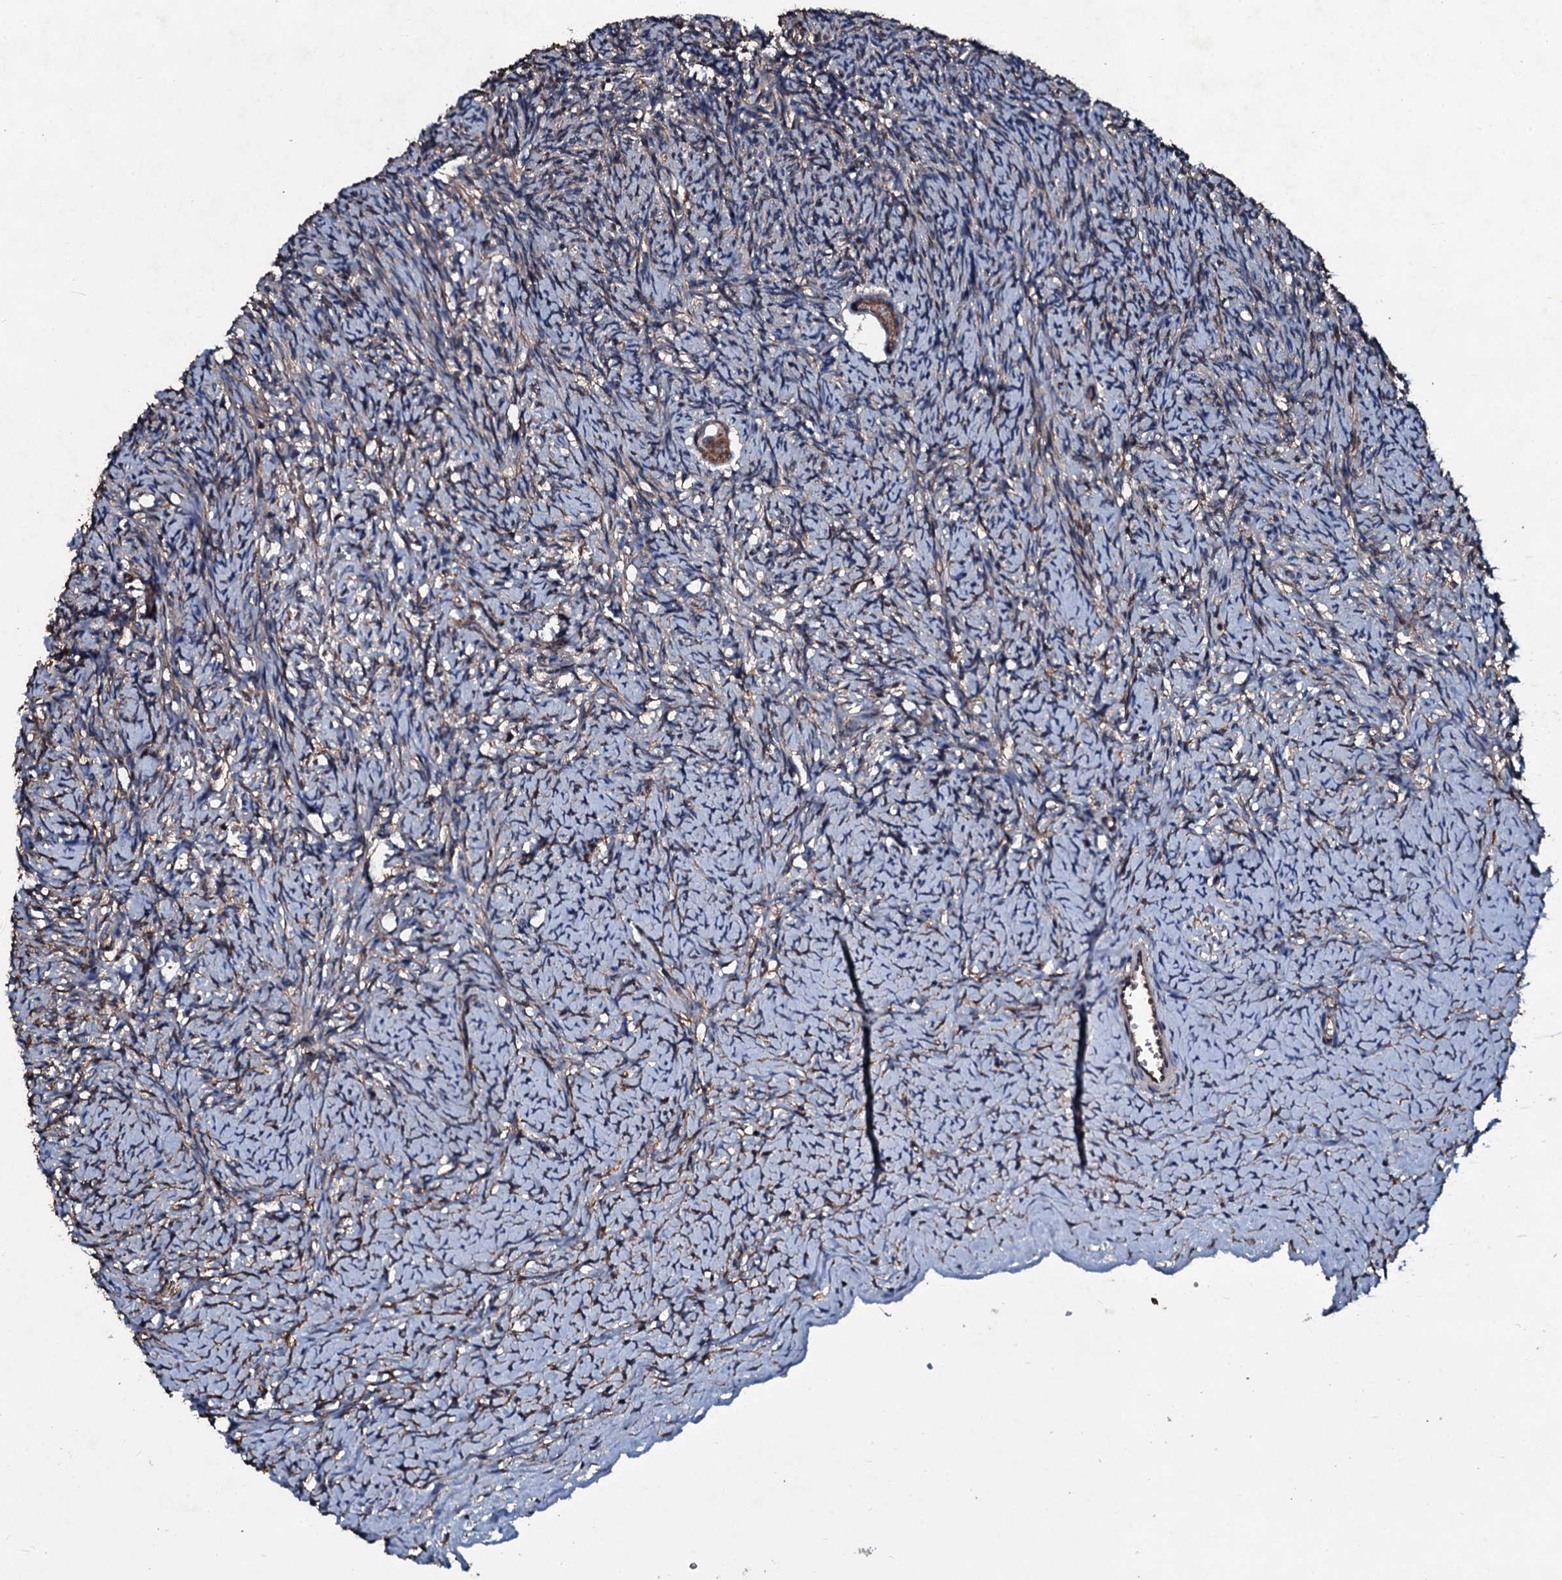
{"staining": {"intensity": "moderate", "quantity": ">75%", "location": "cytoplasmic/membranous"}, "tissue": "ovary", "cell_type": "Follicle cells", "image_type": "normal", "snomed": [{"axis": "morphology", "description": "Normal tissue, NOS"}, {"axis": "topography", "description": "Ovary"}], "caption": "A brown stain highlights moderate cytoplasmic/membranous staining of a protein in follicle cells of benign human ovary. The staining was performed using DAB to visualize the protein expression in brown, while the nuclei were stained in blue with hematoxylin (Magnification: 20x).", "gene": "DMAC2", "patient": {"sex": "female", "age": 39}}